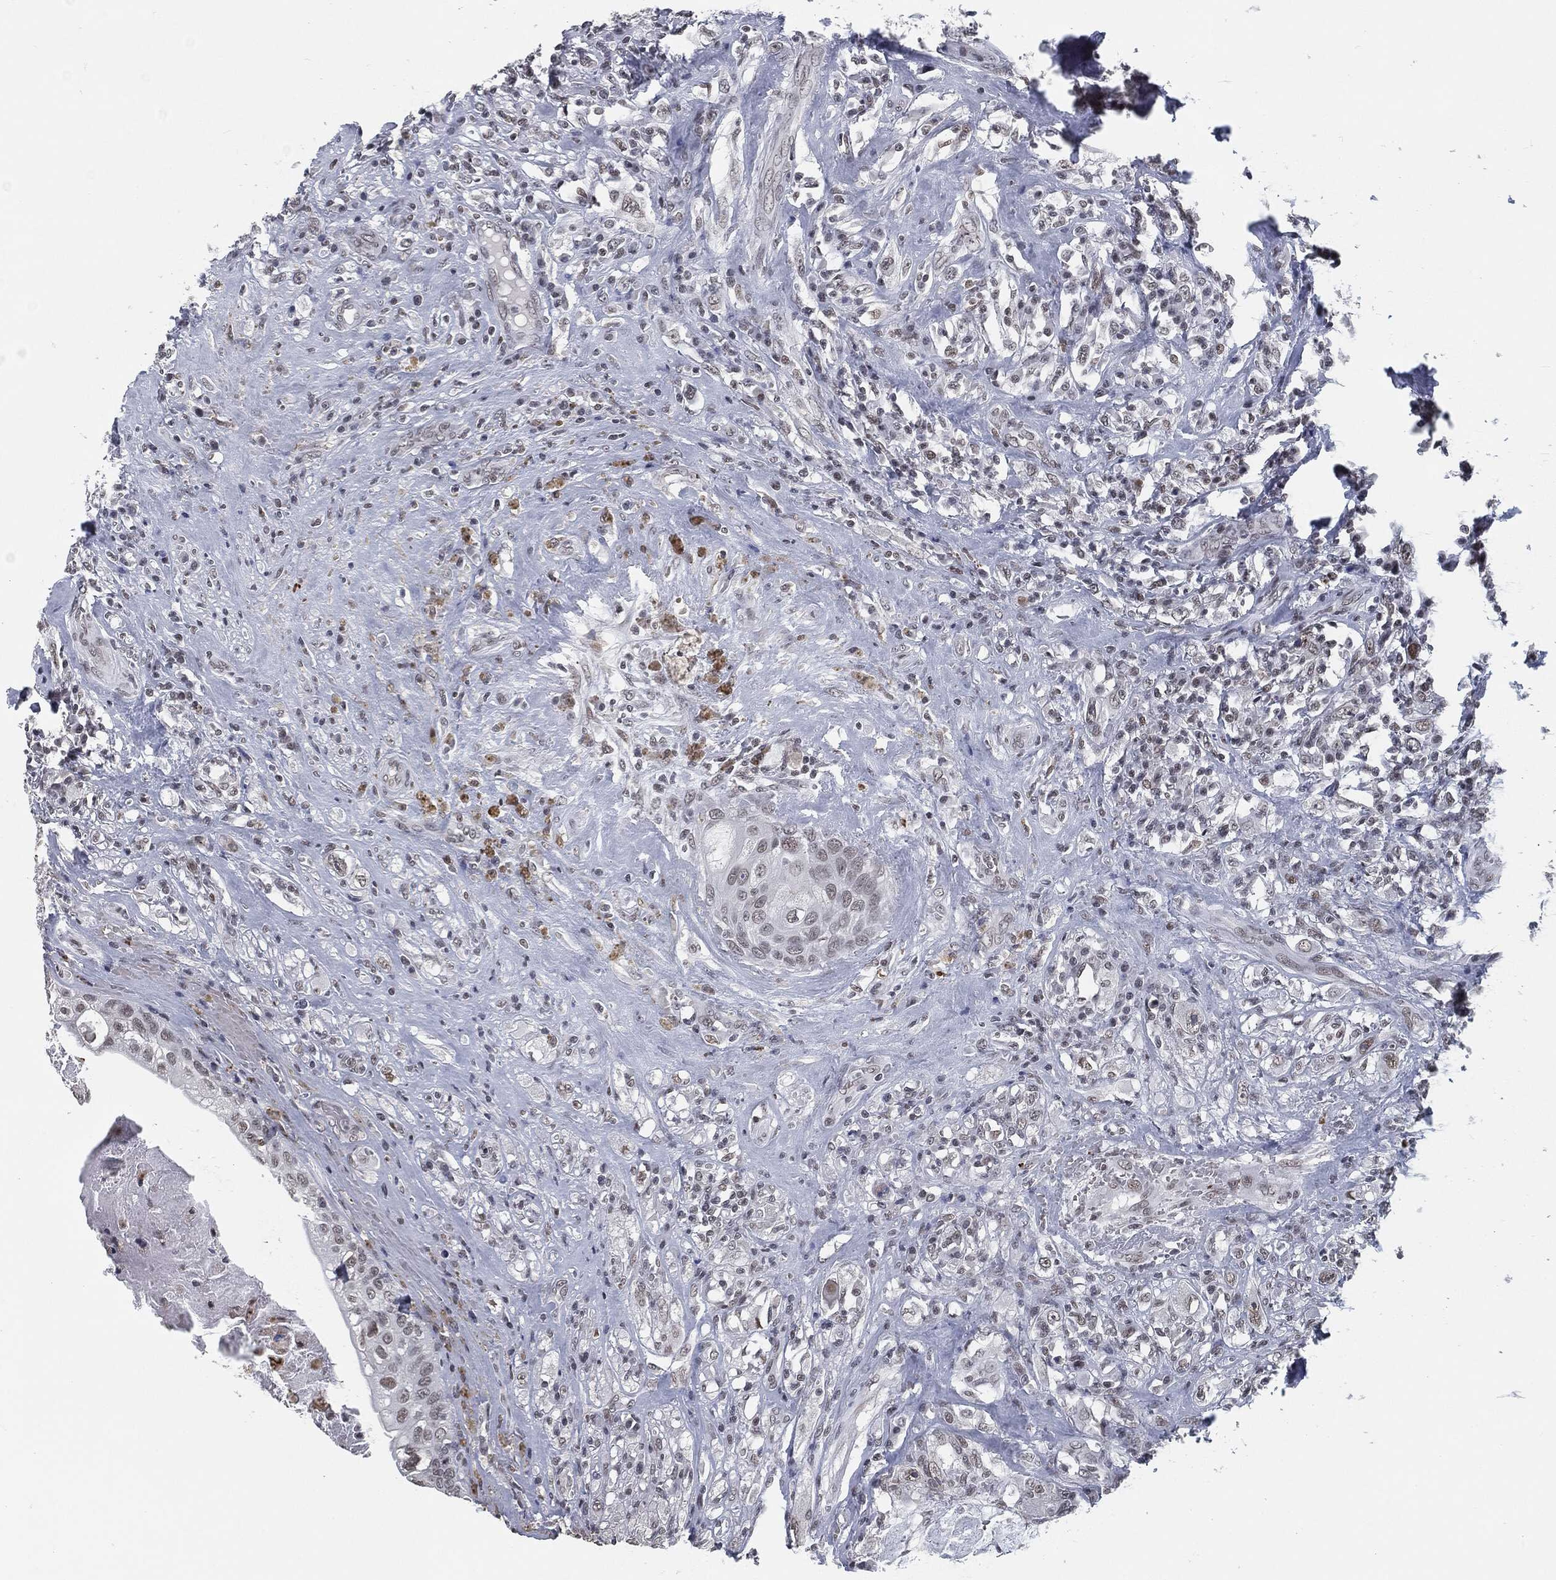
{"staining": {"intensity": "negative", "quantity": "none", "location": "none"}, "tissue": "testis cancer", "cell_type": "Tumor cells", "image_type": "cancer", "snomed": [{"axis": "morphology", "description": "Necrosis, NOS"}, {"axis": "morphology", "description": "Carcinoma, Embryonal, NOS"}, {"axis": "topography", "description": "Testis"}], "caption": "Testis cancer was stained to show a protein in brown. There is no significant positivity in tumor cells.", "gene": "ANXA1", "patient": {"sex": "male", "age": 19}}